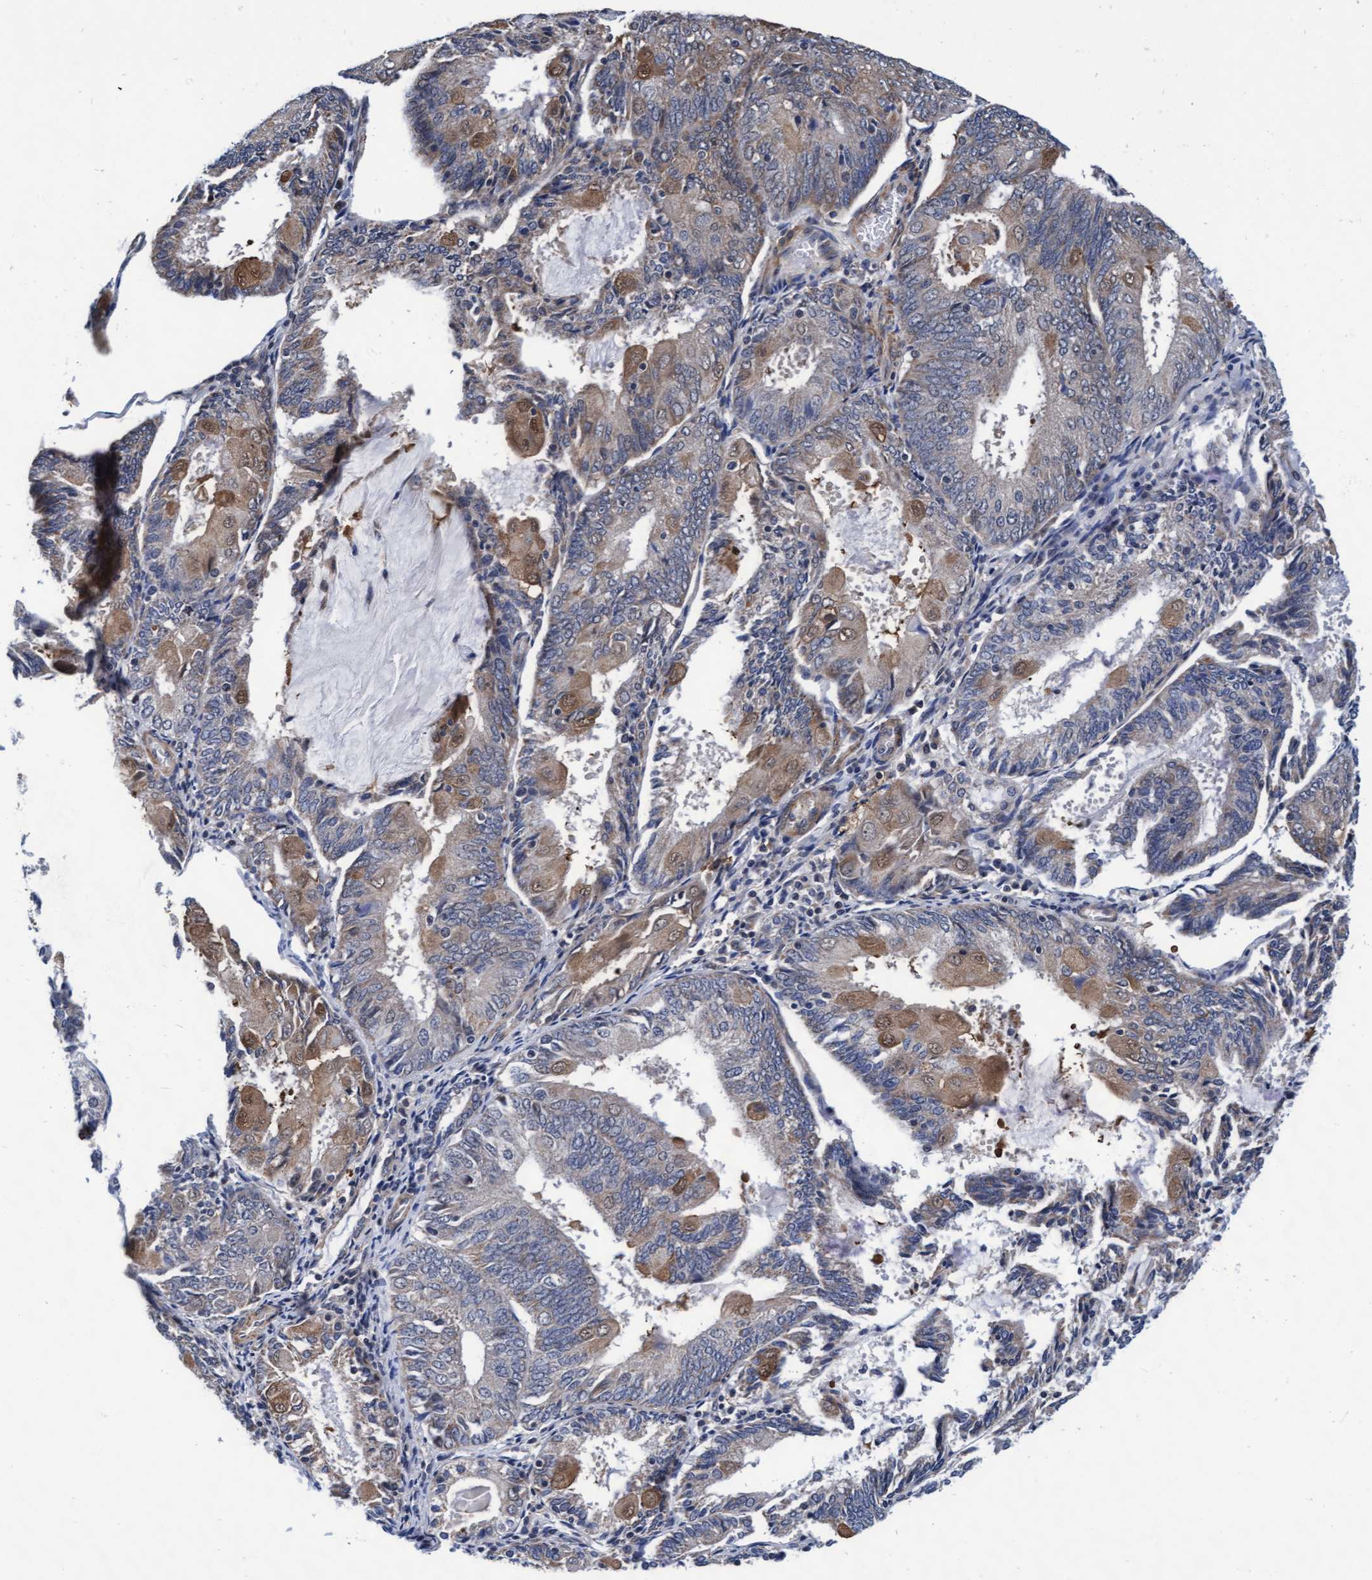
{"staining": {"intensity": "moderate", "quantity": "25%-75%", "location": "cytoplasmic/membranous"}, "tissue": "endometrial cancer", "cell_type": "Tumor cells", "image_type": "cancer", "snomed": [{"axis": "morphology", "description": "Adenocarcinoma, NOS"}, {"axis": "topography", "description": "Endometrium"}], "caption": "DAB (3,3'-diaminobenzidine) immunohistochemical staining of human endometrial adenocarcinoma exhibits moderate cytoplasmic/membranous protein positivity in about 25%-75% of tumor cells.", "gene": "EFCAB13", "patient": {"sex": "female", "age": 81}}